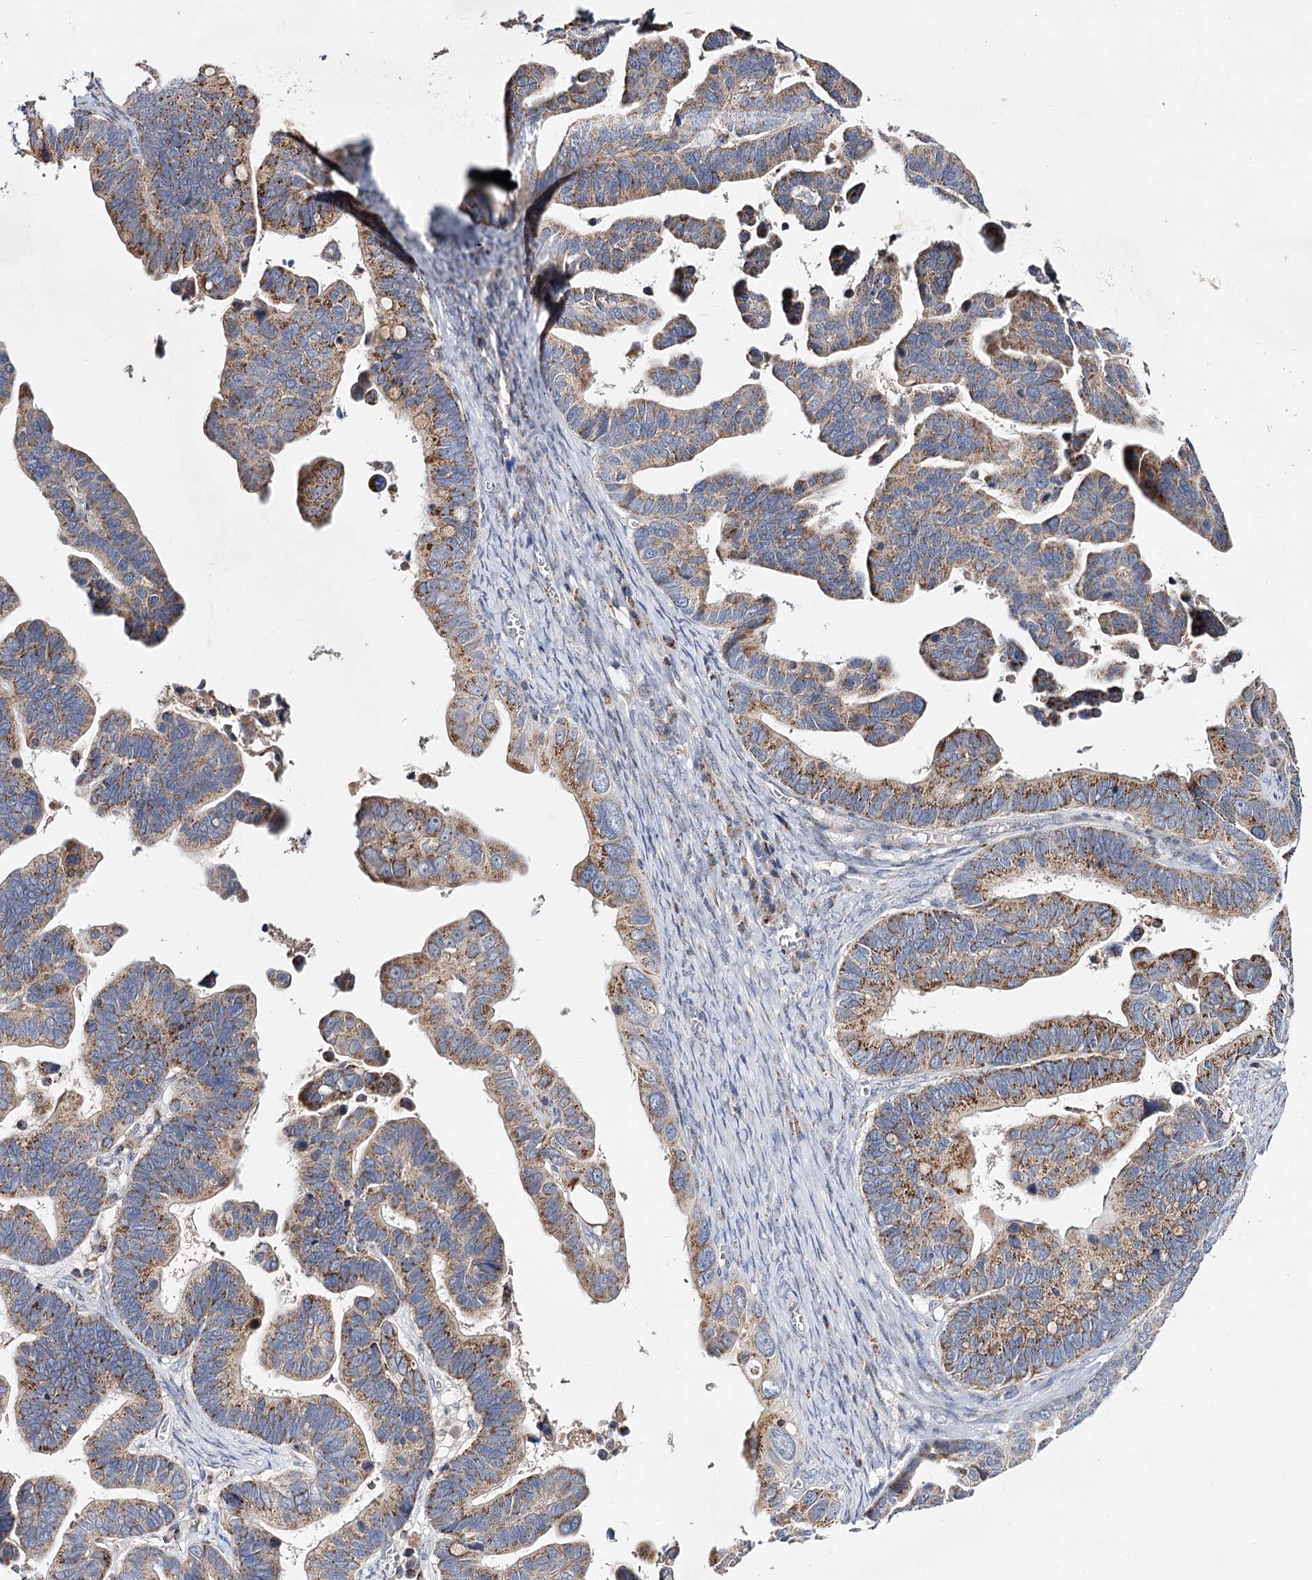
{"staining": {"intensity": "moderate", "quantity": "25%-75%", "location": "cytoplasmic/membranous"}, "tissue": "ovarian cancer", "cell_type": "Tumor cells", "image_type": "cancer", "snomed": [{"axis": "morphology", "description": "Cystadenocarcinoma, serous, NOS"}, {"axis": "topography", "description": "Ovary"}], "caption": "This is a photomicrograph of immunohistochemistry (IHC) staining of serous cystadenocarcinoma (ovarian), which shows moderate expression in the cytoplasmic/membranous of tumor cells.", "gene": "CFAP46", "patient": {"sex": "female", "age": 56}}